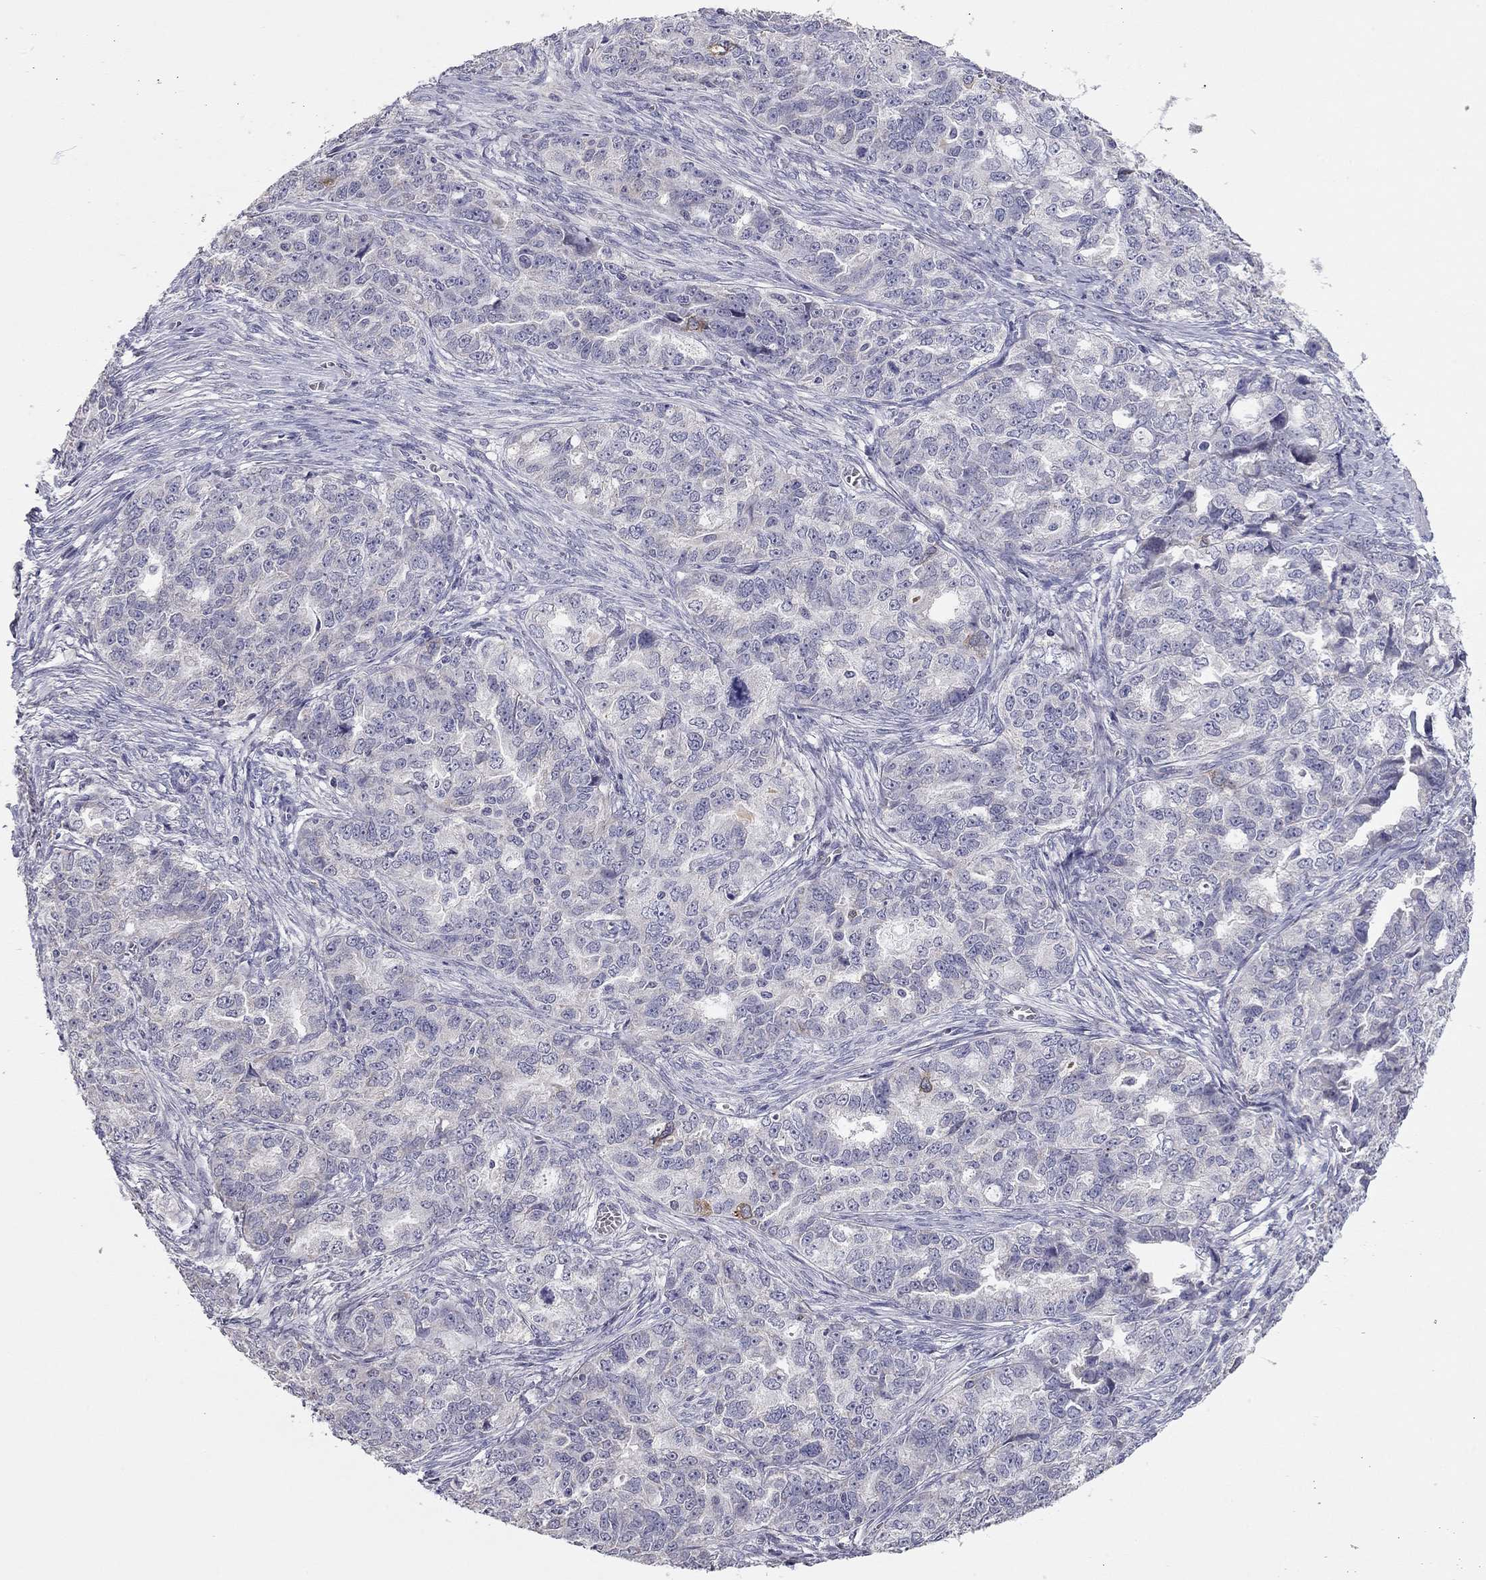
{"staining": {"intensity": "moderate", "quantity": "<25%", "location": "cytoplasmic/membranous"}, "tissue": "ovarian cancer", "cell_type": "Tumor cells", "image_type": "cancer", "snomed": [{"axis": "morphology", "description": "Cystadenocarcinoma, serous, NOS"}, {"axis": "topography", "description": "Ovary"}], "caption": "IHC of human ovarian cancer (serous cystadenocarcinoma) demonstrates low levels of moderate cytoplasmic/membranous positivity in about <25% of tumor cells.", "gene": "SCARB1", "patient": {"sex": "female", "age": 51}}